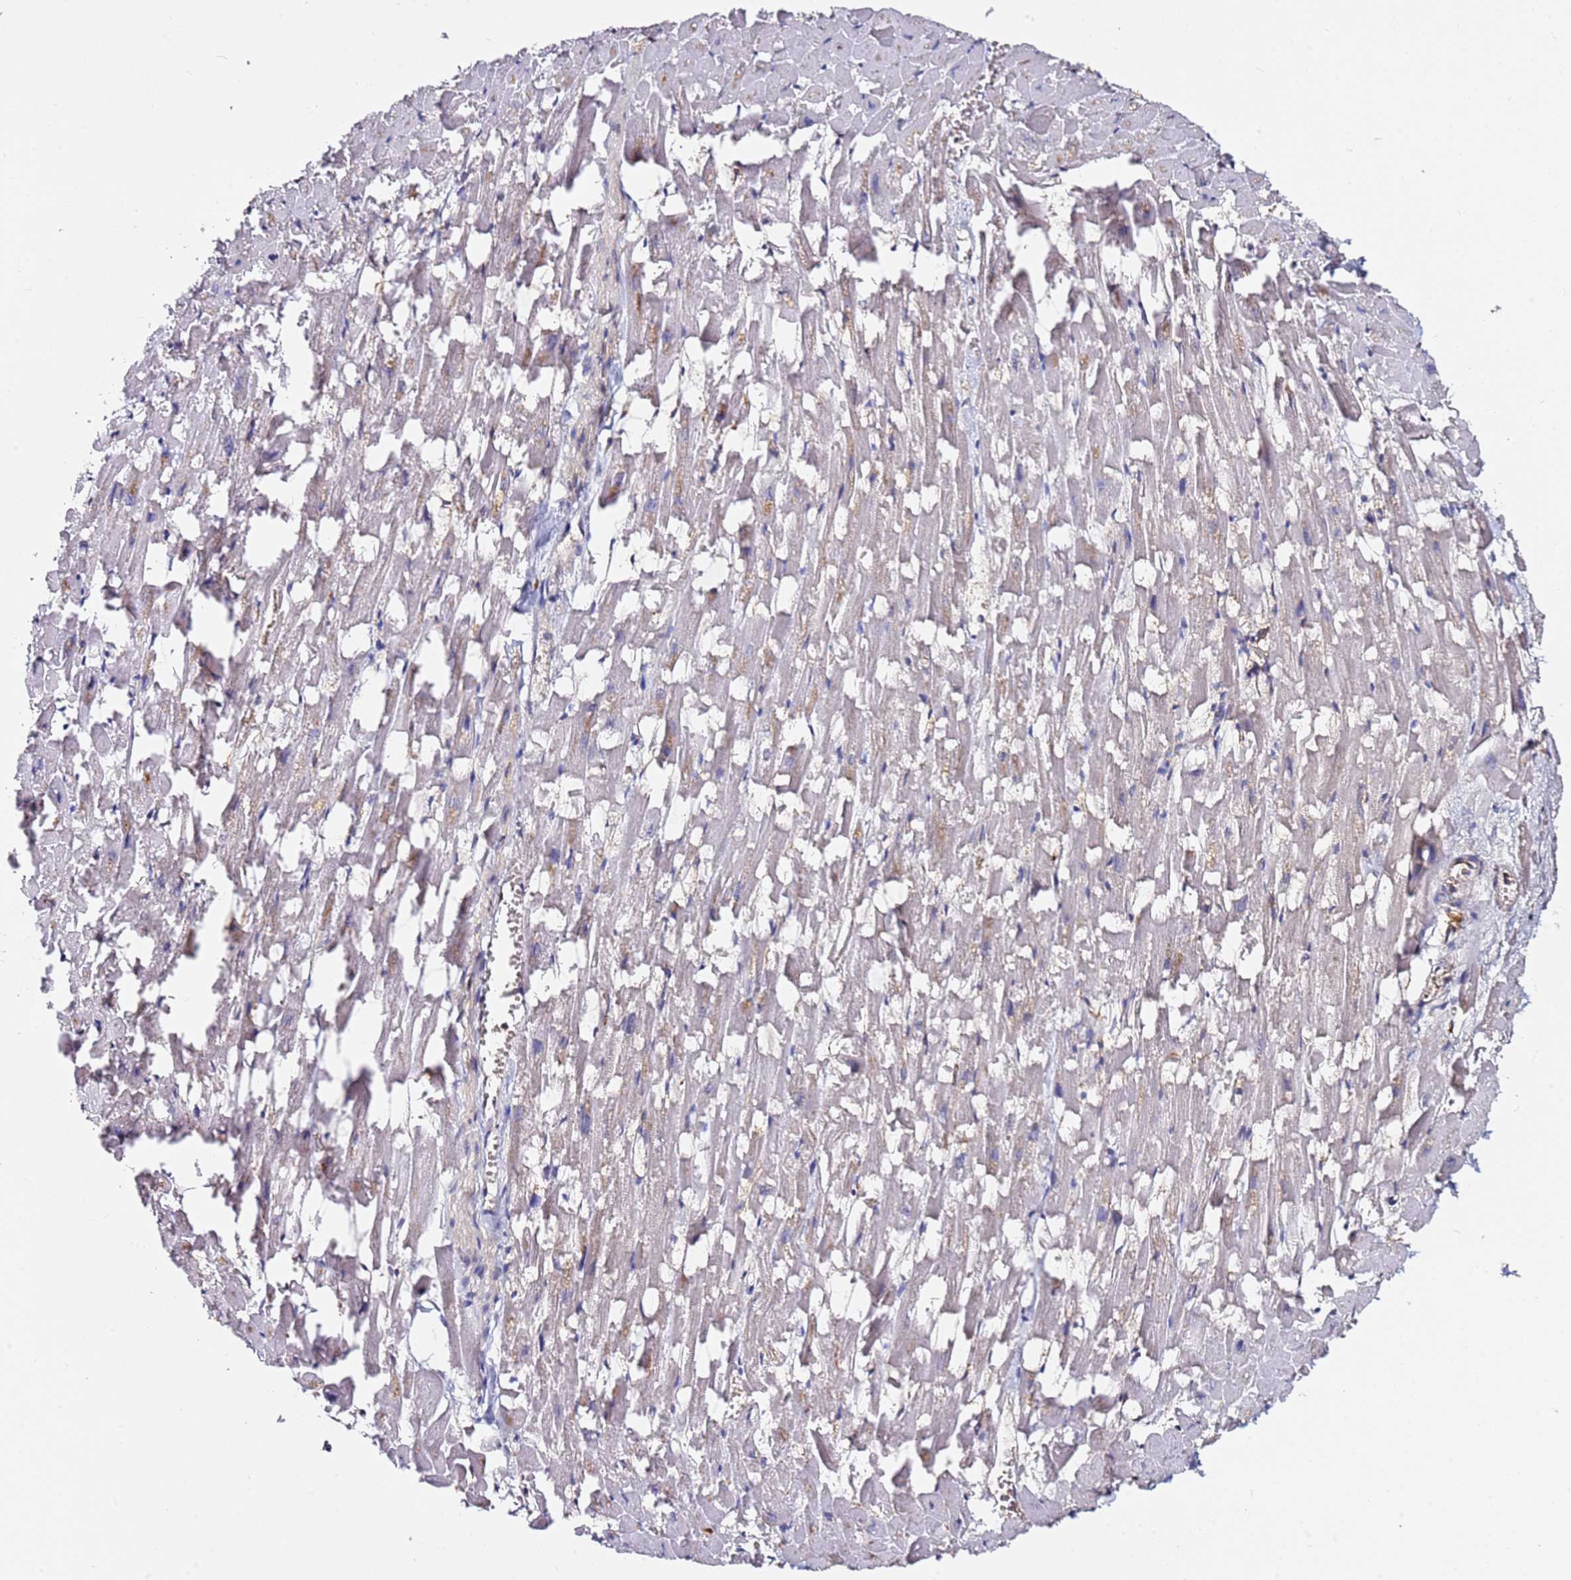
{"staining": {"intensity": "weak", "quantity": "<25%", "location": "cytoplasmic/membranous"}, "tissue": "heart muscle", "cell_type": "Cardiomyocytes", "image_type": "normal", "snomed": [{"axis": "morphology", "description": "Normal tissue, NOS"}, {"axis": "topography", "description": "Heart"}], "caption": "This image is of unremarkable heart muscle stained with immunohistochemistry to label a protein in brown with the nuclei are counter-stained blue. There is no positivity in cardiomyocytes.", "gene": "RGS18", "patient": {"sex": "female", "age": 64}}